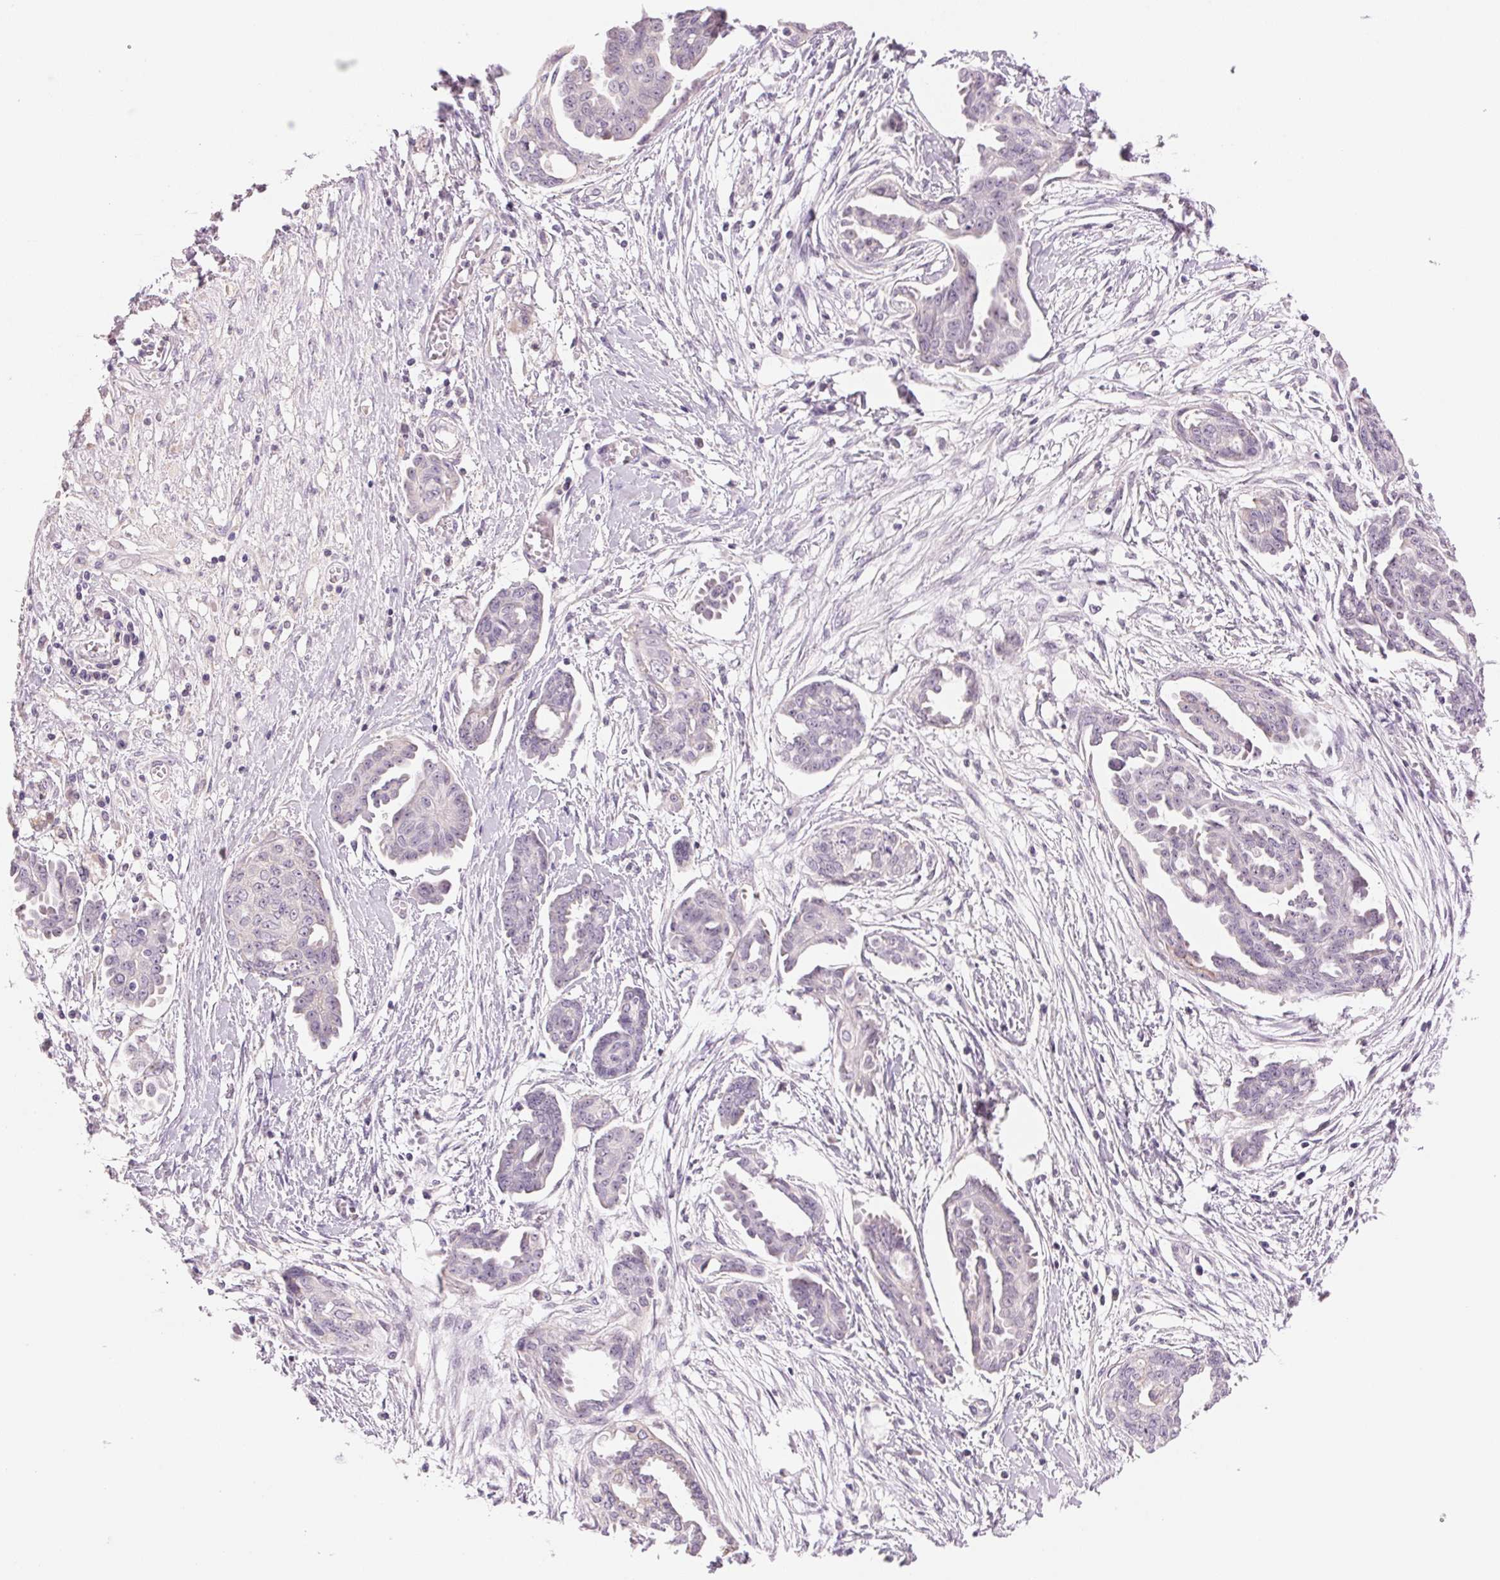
{"staining": {"intensity": "negative", "quantity": "none", "location": "none"}, "tissue": "ovarian cancer", "cell_type": "Tumor cells", "image_type": "cancer", "snomed": [{"axis": "morphology", "description": "Cystadenocarcinoma, serous, NOS"}, {"axis": "topography", "description": "Ovary"}], "caption": "Protein analysis of ovarian cancer displays no significant expression in tumor cells. The staining is performed using DAB (3,3'-diaminobenzidine) brown chromogen with nuclei counter-stained in using hematoxylin.", "gene": "CYP11B1", "patient": {"sex": "female", "age": 71}}